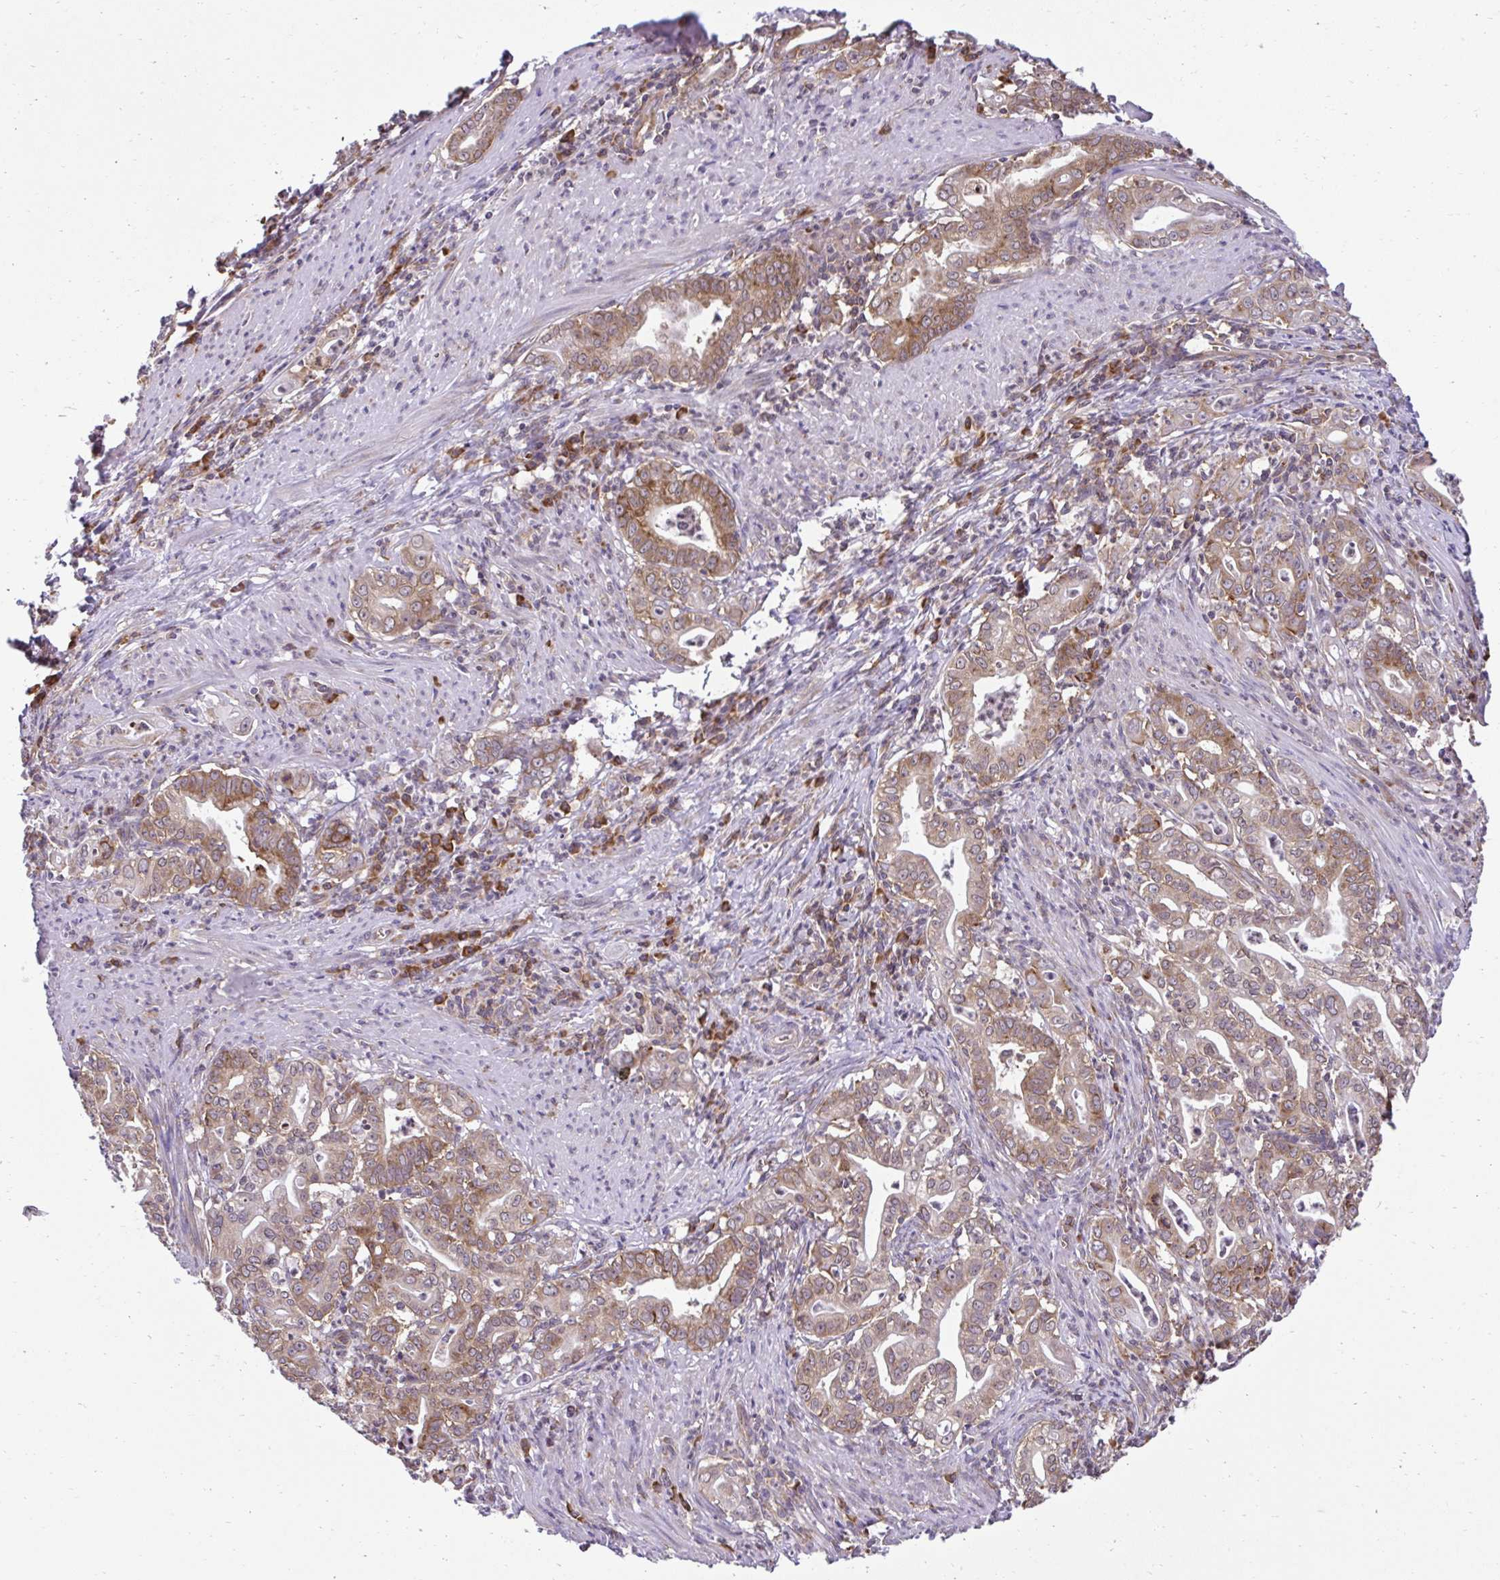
{"staining": {"intensity": "moderate", "quantity": ">75%", "location": "cytoplasmic/membranous"}, "tissue": "stomach cancer", "cell_type": "Tumor cells", "image_type": "cancer", "snomed": [{"axis": "morphology", "description": "Adenocarcinoma, NOS"}, {"axis": "topography", "description": "Stomach, upper"}], "caption": "Immunohistochemical staining of stomach cancer (adenocarcinoma) reveals medium levels of moderate cytoplasmic/membranous protein staining in about >75% of tumor cells.", "gene": "RPS7", "patient": {"sex": "female", "age": 79}}